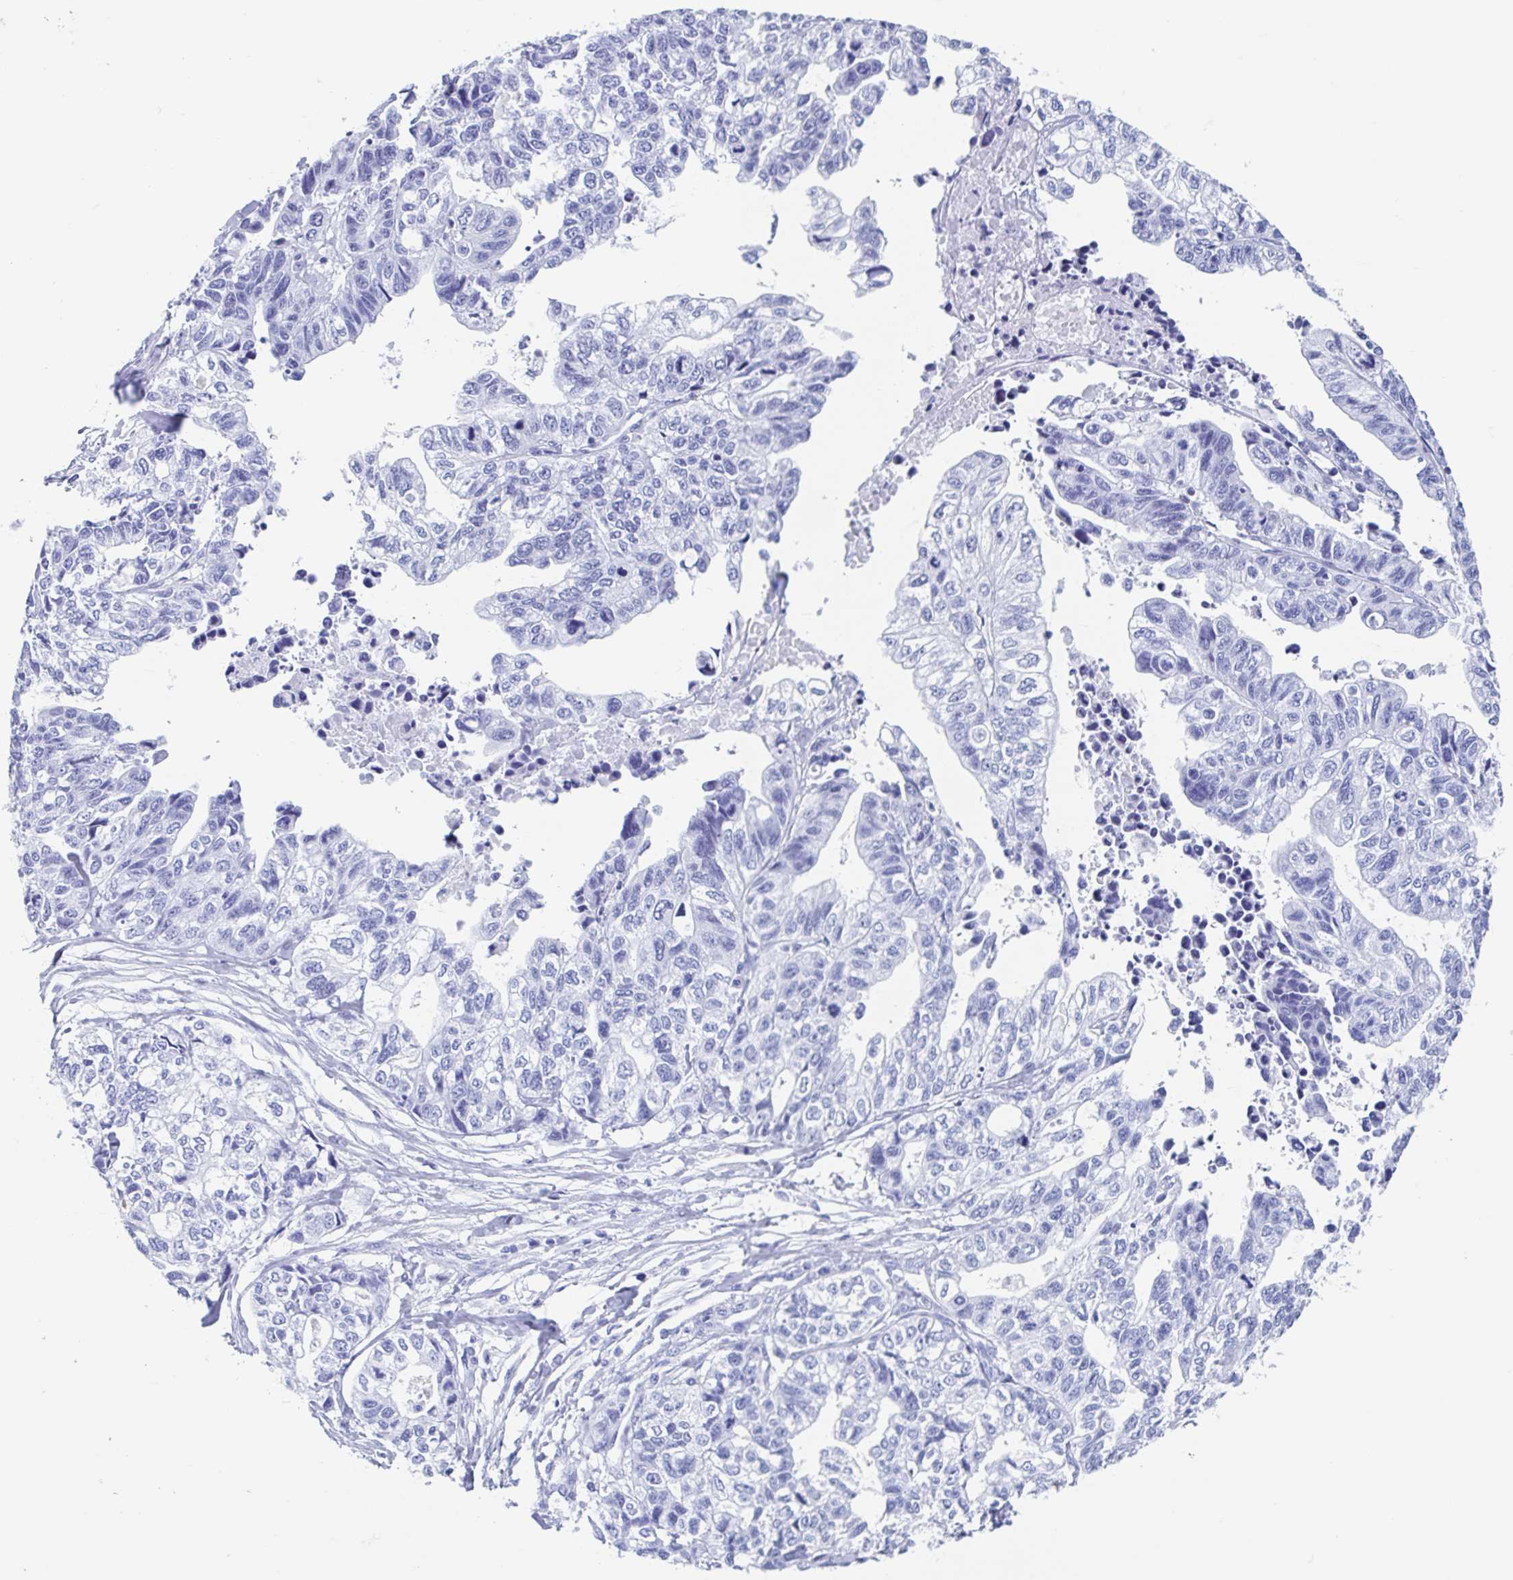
{"staining": {"intensity": "negative", "quantity": "none", "location": "none"}, "tissue": "stomach cancer", "cell_type": "Tumor cells", "image_type": "cancer", "snomed": [{"axis": "morphology", "description": "Adenocarcinoma, NOS"}, {"axis": "topography", "description": "Stomach, upper"}], "caption": "Immunohistochemical staining of adenocarcinoma (stomach) shows no significant expression in tumor cells.", "gene": "HDGFL1", "patient": {"sex": "female", "age": 67}}